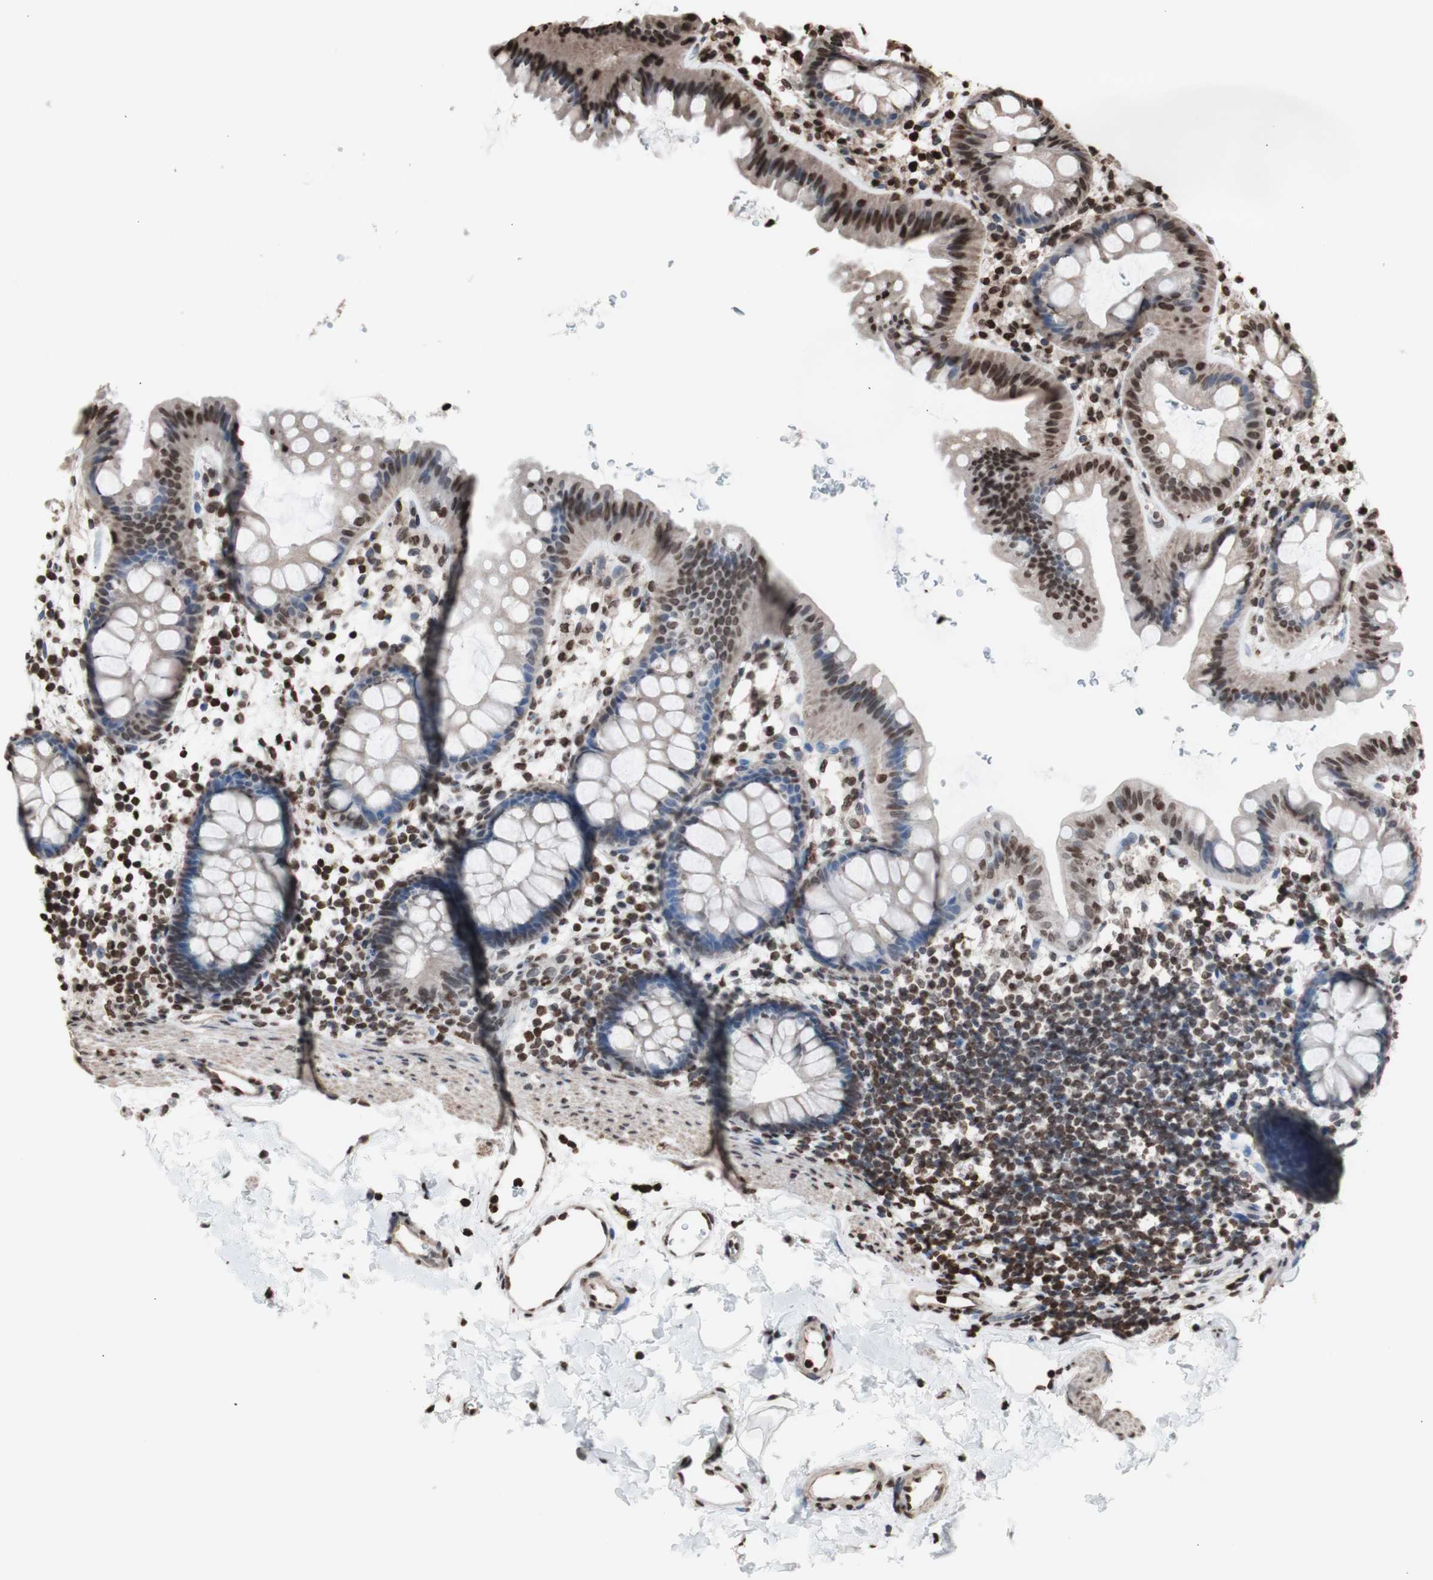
{"staining": {"intensity": "moderate", "quantity": "25%-75%", "location": "nuclear"}, "tissue": "rectum", "cell_type": "Glandular cells", "image_type": "normal", "snomed": [{"axis": "morphology", "description": "Normal tissue, NOS"}, {"axis": "topography", "description": "Rectum"}], "caption": "Protein staining of normal rectum exhibits moderate nuclear expression in about 25%-75% of glandular cells. (IHC, brightfield microscopy, high magnification).", "gene": "SNAI2", "patient": {"sex": "female", "age": 24}}